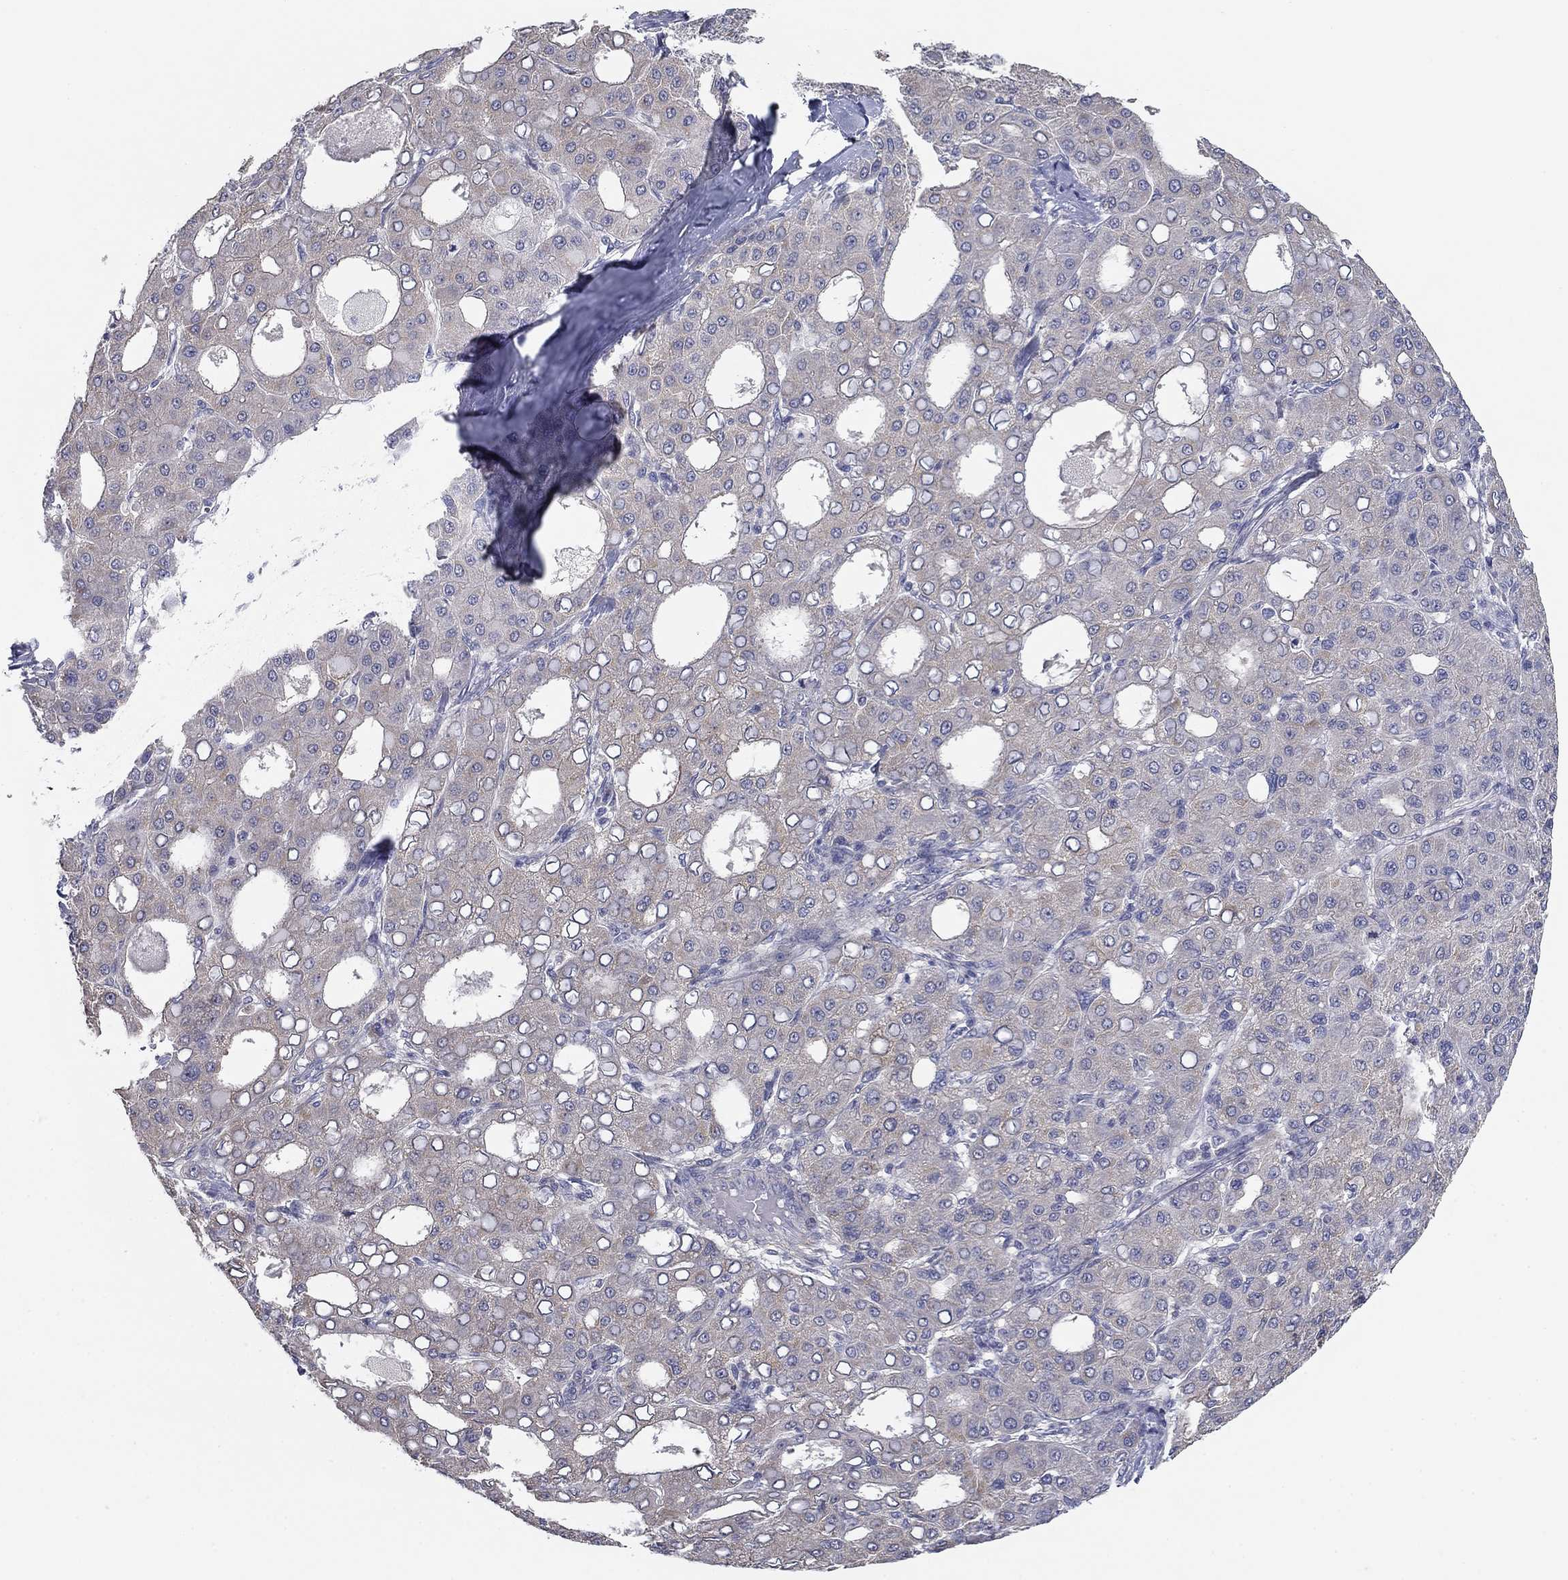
{"staining": {"intensity": "negative", "quantity": "none", "location": "none"}, "tissue": "liver cancer", "cell_type": "Tumor cells", "image_type": "cancer", "snomed": [{"axis": "morphology", "description": "Carcinoma, Hepatocellular, NOS"}, {"axis": "topography", "description": "Liver"}], "caption": "Liver cancer was stained to show a protein in brown. There is no significant positivity in tumor cells.", "gene": "GRK7", "patient": {"sex": "male", "age": 65}}